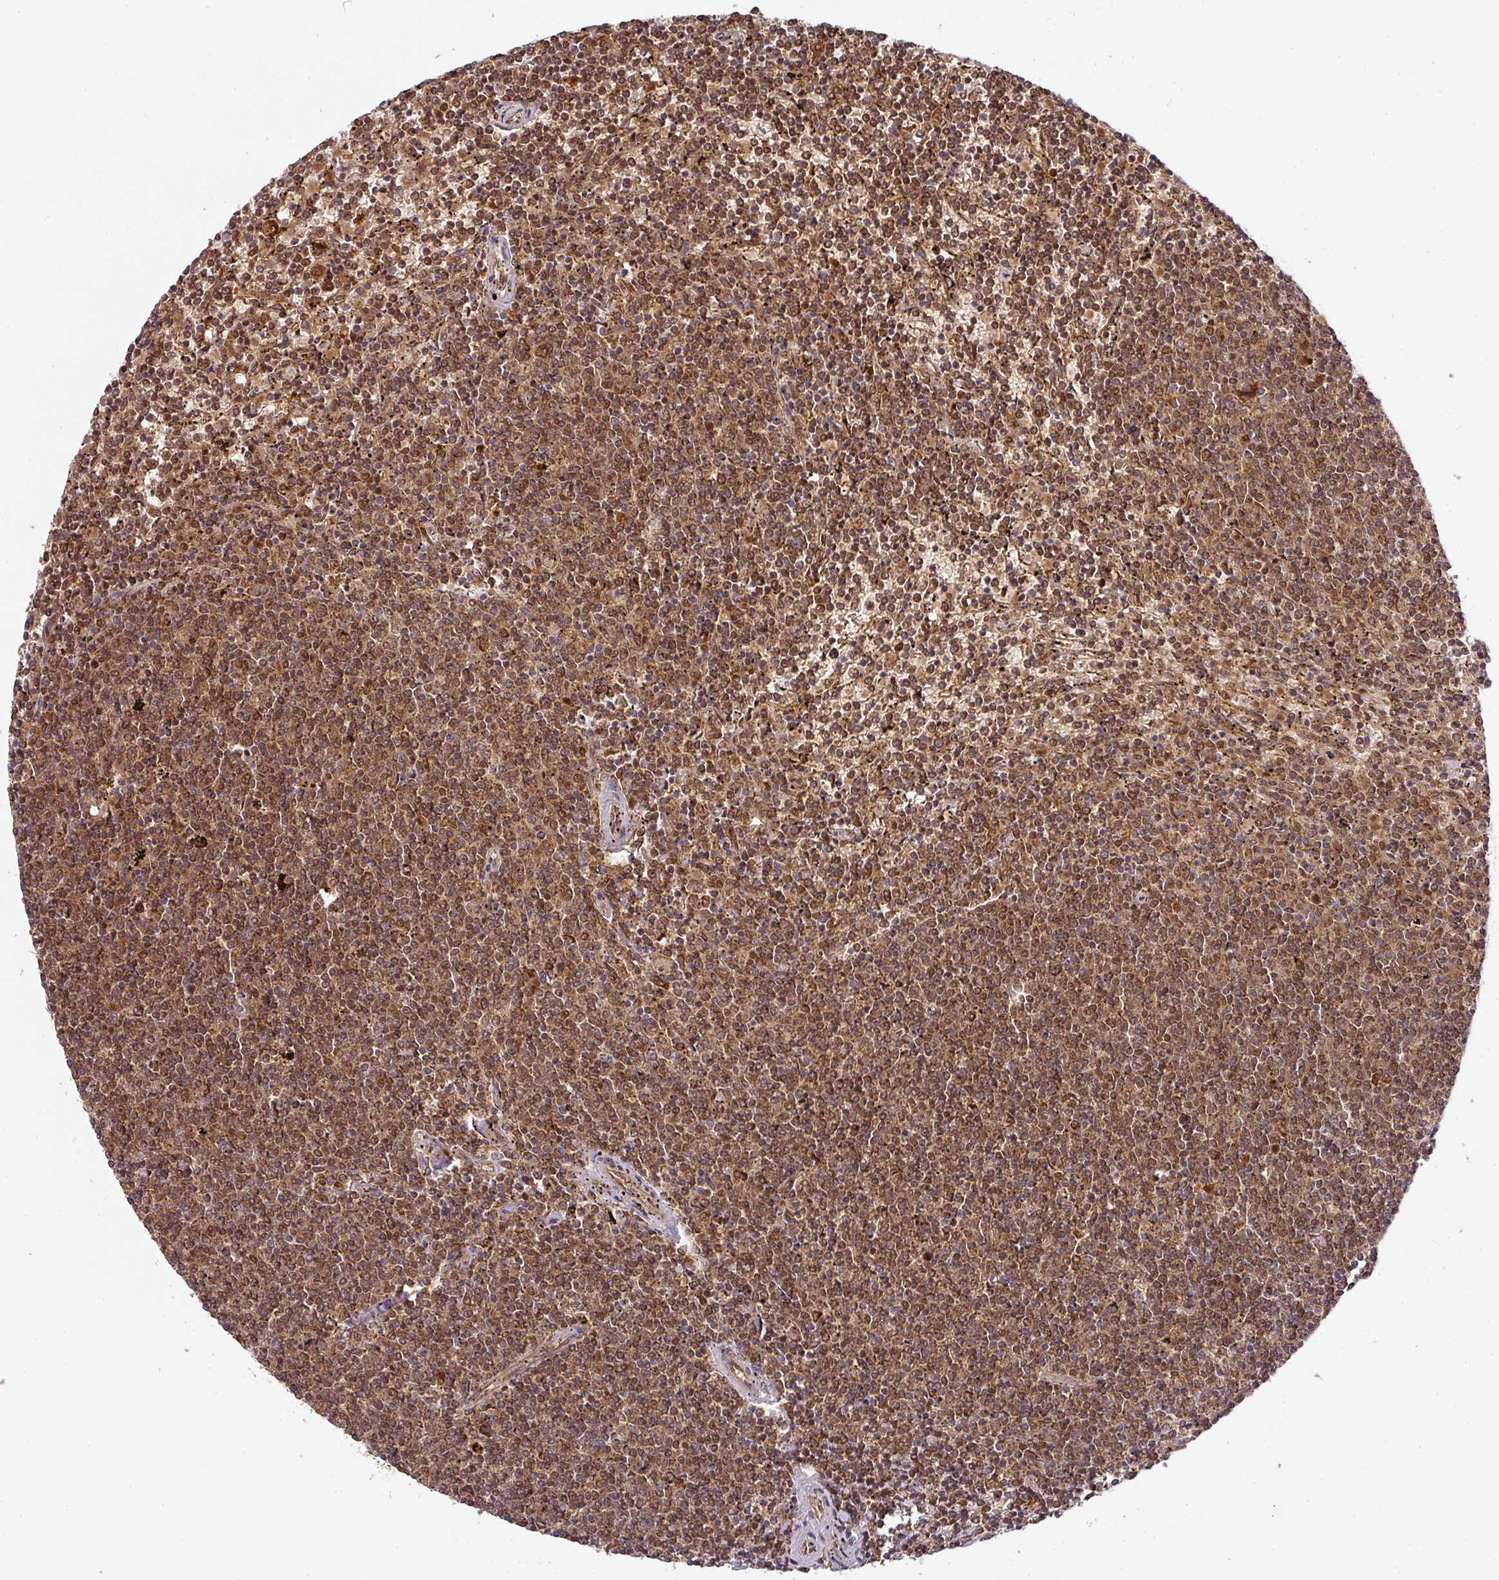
{"staining": {"intensity": "moderate", "quantity": ">75%", "location": "cytoplasmic/membranous,nuclear"}, "tissue": "lymphoma", "cell_type": "Tumor cells", "image_type": "cancer", "snomed": [{"axis": "morphology", "description": "Malignant lymphoma, non-Hodgkin's type, Low grade"}, {"axis": "topography", "description": "Spleen"}], "caption": "A brown stain shows moderate cytoplasmic/membranous and nuclear expression of a protein in human low-grade malignant lymphoma, non-Hodgkin's type tumor cells.", "gene": "MALSU1", "patient": {"sex": "female", "age": 50}}